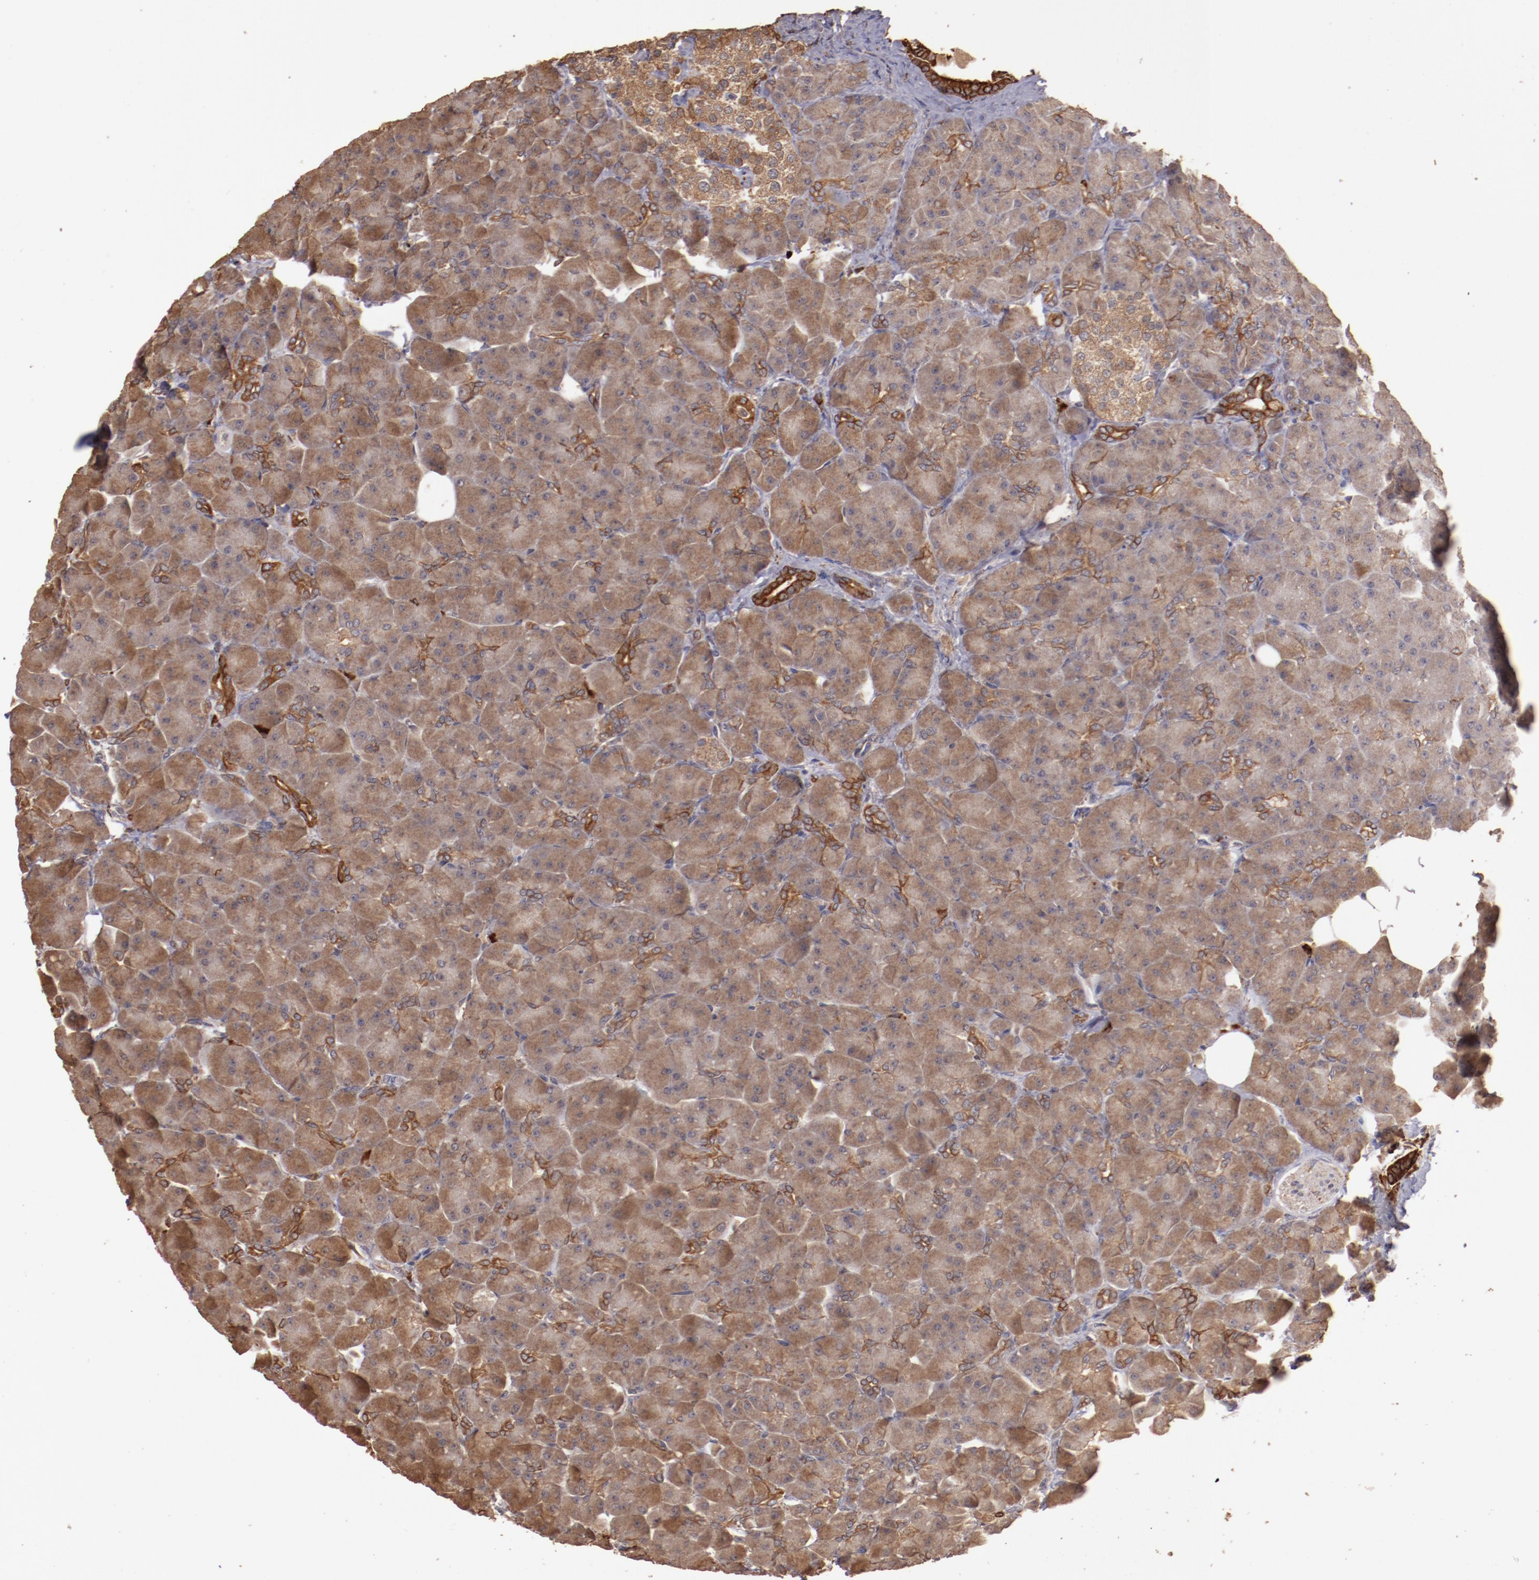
{"staining": {"intensity": "weak", "quantity": ">75%", "location": "cytoplasmic/membranous"}, "tissue": "pancreas", "cell_type": "Exocrine glandular cells", "image_type": "normal", "snomed": [{"axis": "morphology", "description": "Normal tissue, NOS"}, {"axis": "topography", "description": "Pancreas"}], "caption": "Brown immunohistochemical staining in unremarkable human pancreas shows weak cytoplasmic/membranous expression in approximately >75% of exocrine glandular cells. The protein of interest is shown in brown color, while the nuclei are stained blue.", "gene": "SRRD", "patient": {"sex": "male", "age": 66}}